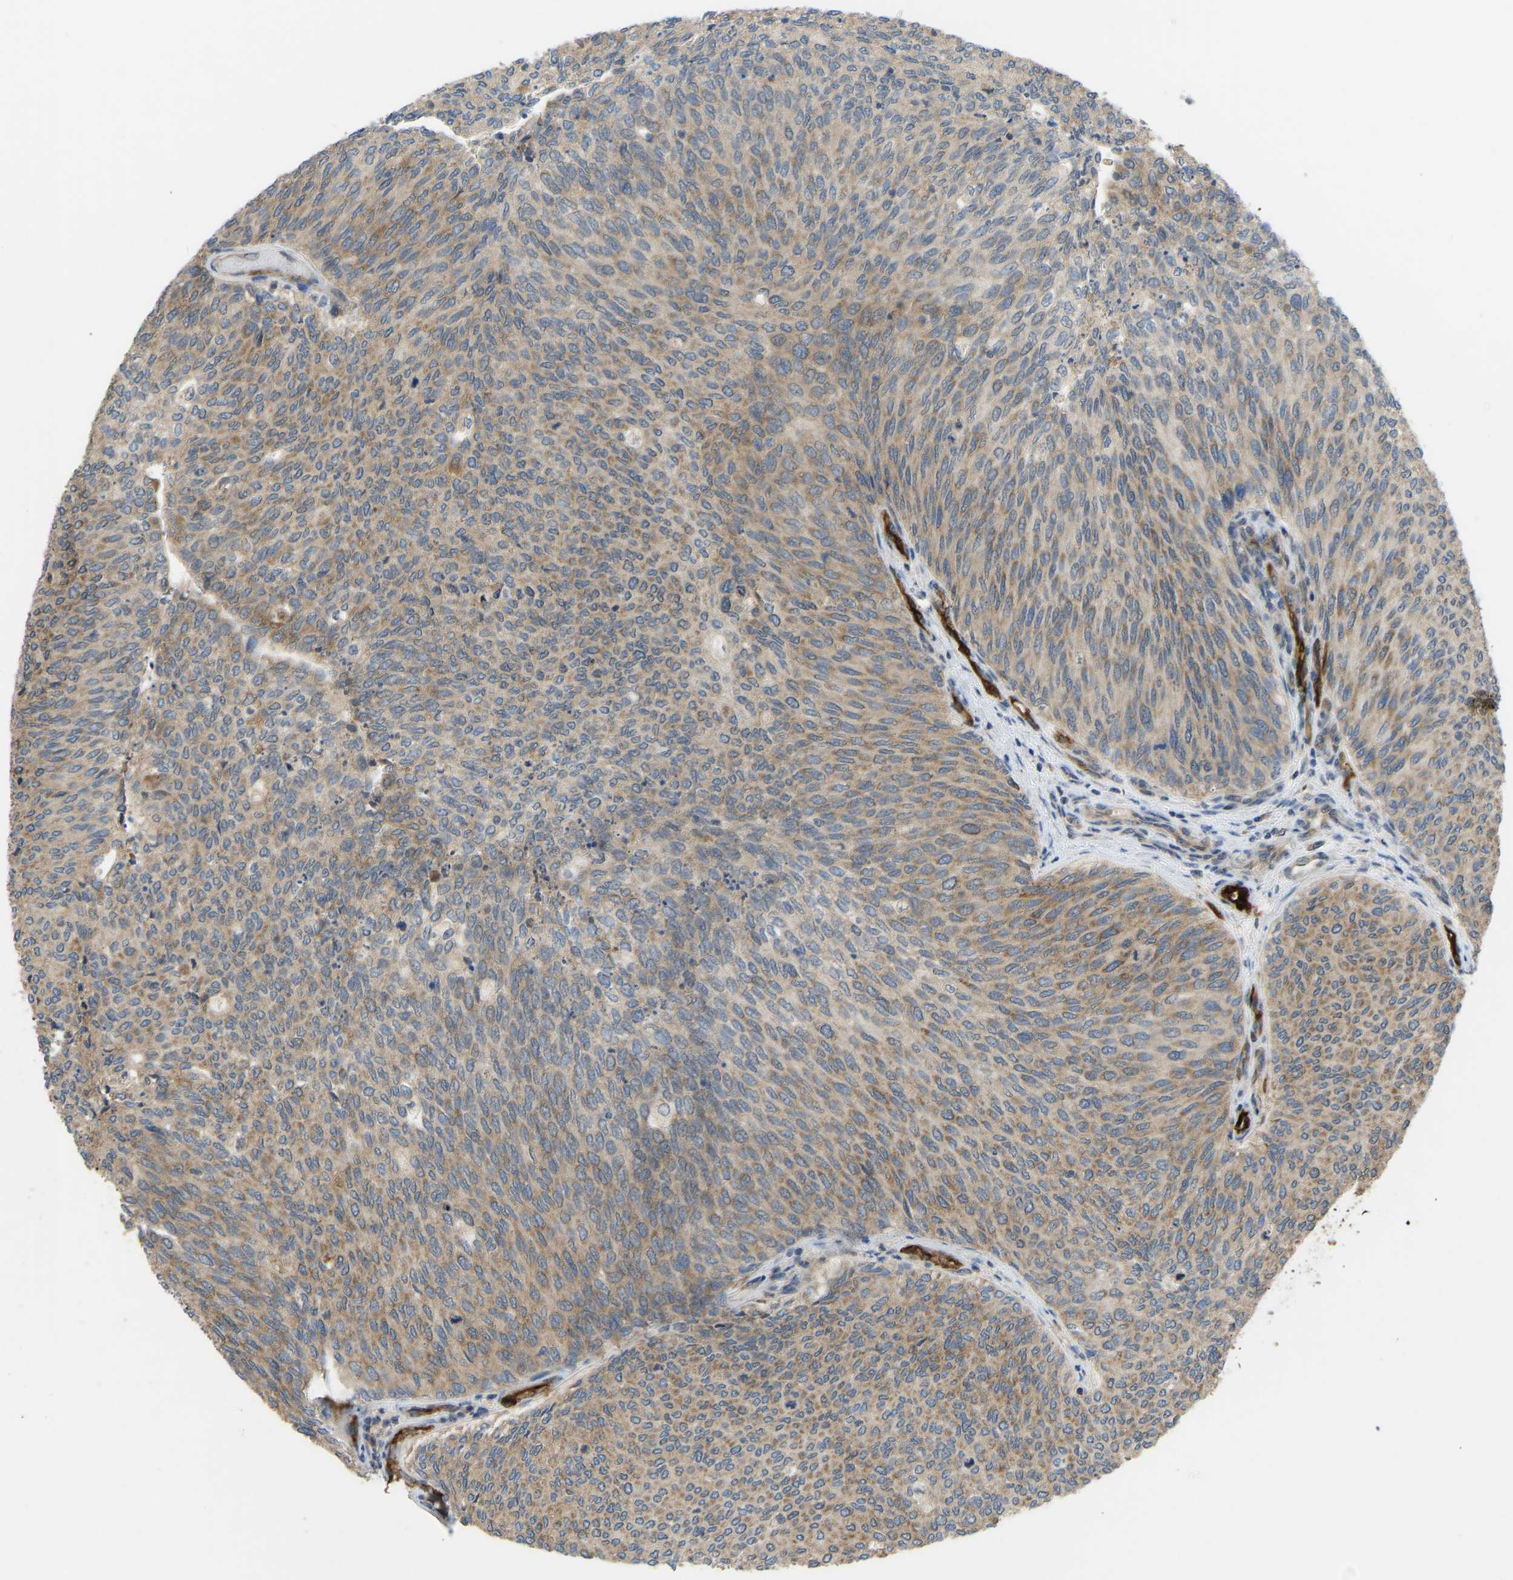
{"staining": {"intensity": "moderate", "quantity": ">75%", "location": "cytoplasmic/membranous"}, "tissue": "urothelial cancer", "cell_type": "Tumor cells", "image_type": "cancer", "snomed": [{"axis": "morphology", "description": "Urothelial carcinoma, Low grade"}, {"axis": "topography", "description": "Urinary bladder"}], "caption": "Immunohistochemistry of low-grade urothelial carcinoma displays medium levels of moderate cytoplasmic/membranous expression in approximately >75% of tumor cells.", "gene": "CCT8", "patient": {"sex": "female", "age": 79}}